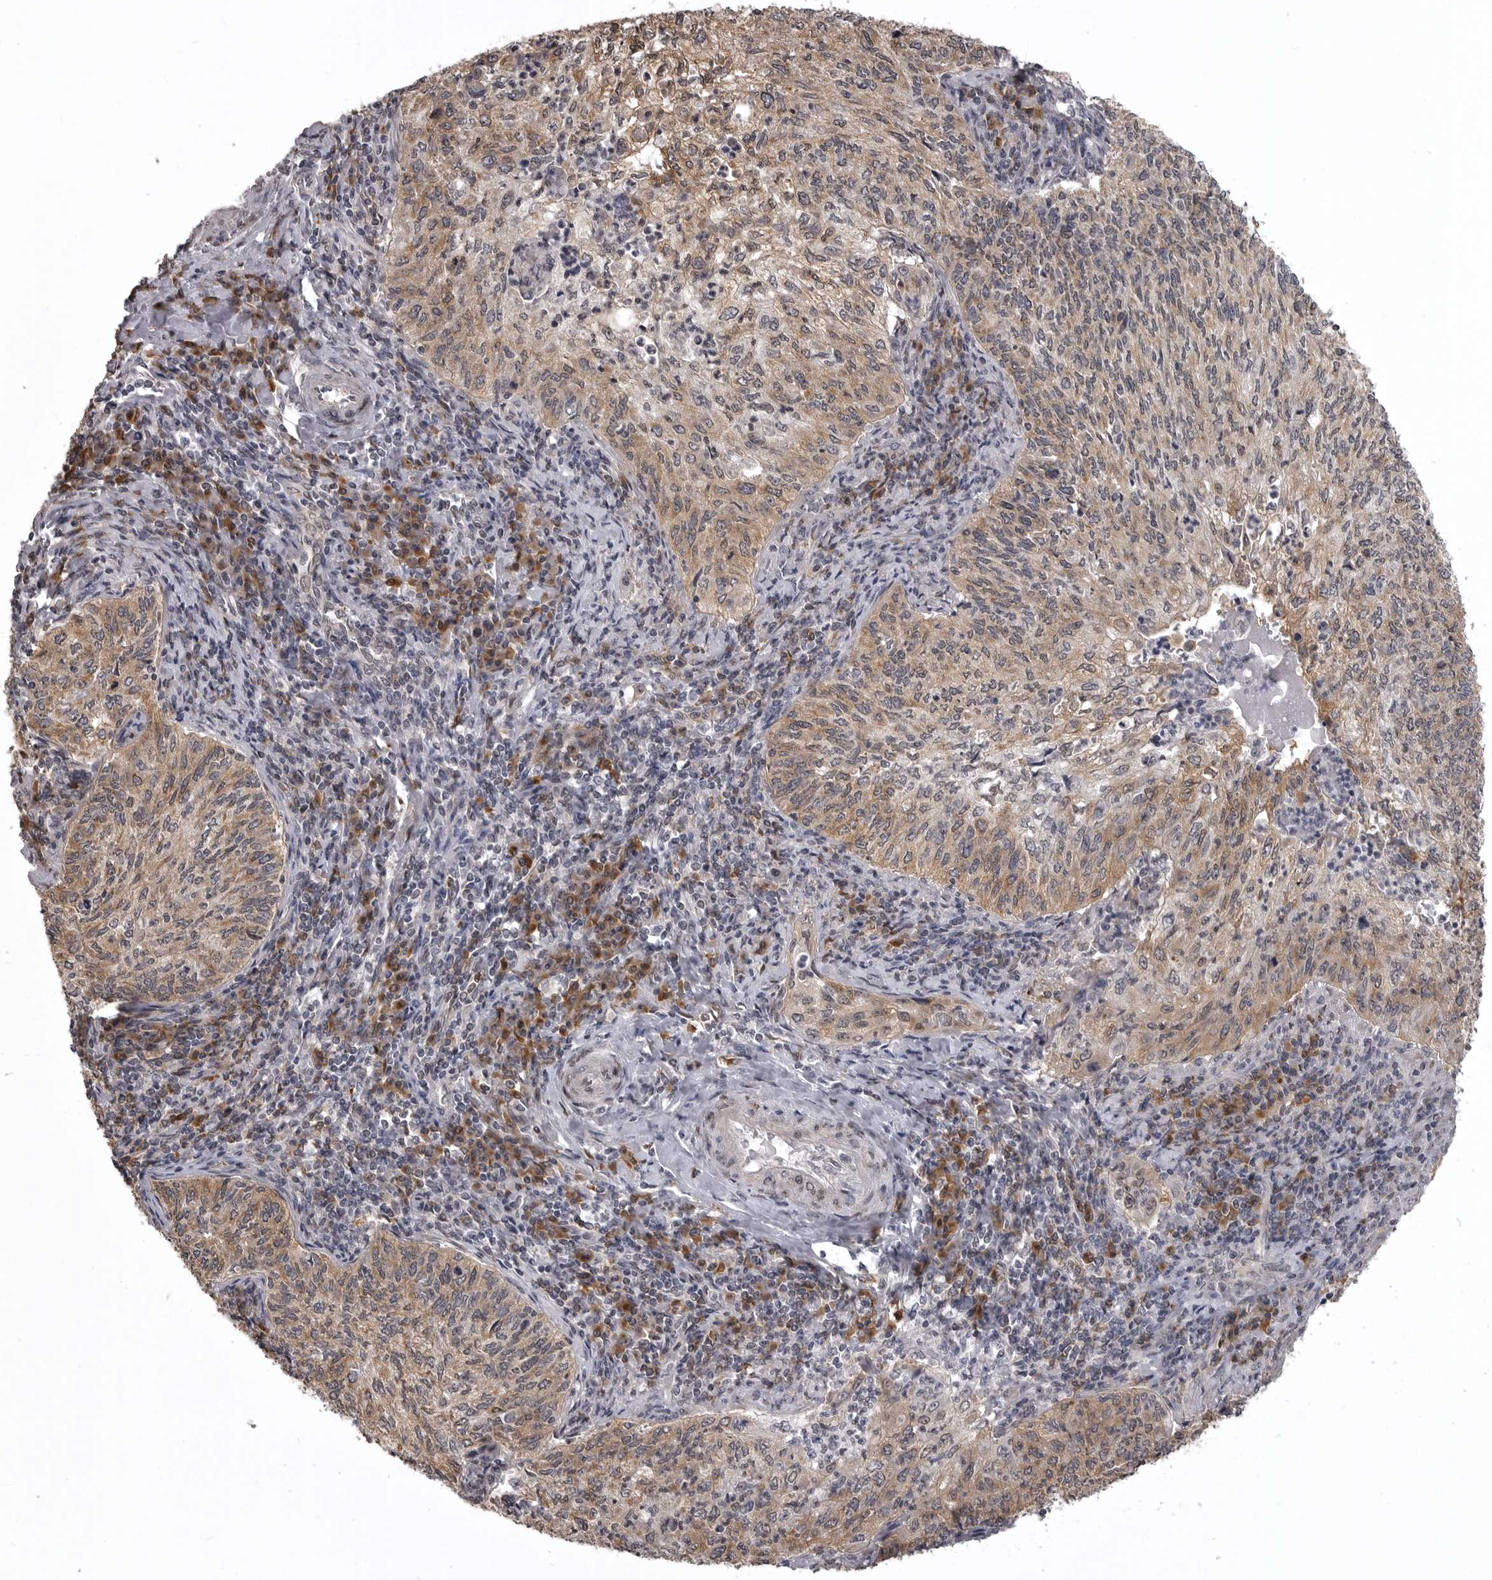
{"staining": {"intensity": "moderate", "quantity": ">75%", "location": "cytoplasmic/membranous"}, "tissue": "cervical cancer", "cell_type": "Tumor cells", "image_type": "cancer", "snomed": [{"axis": "morphology", "description": "Squamous cell carcinoma, NOS"}, {"axis": "topography", "description": "Cervix"}], "caption": "Brown immunohistochemical staining in cervical cancer displays moderate cytoplasmic/membranous positivity in about >75% of tumor cells. (Stains: DAB in brown, nuclei in blue, Microscopy: brightfield microscopy at high magnification).", "gene": "SNX16", "patient": {"sex": "female", "age": 30}}